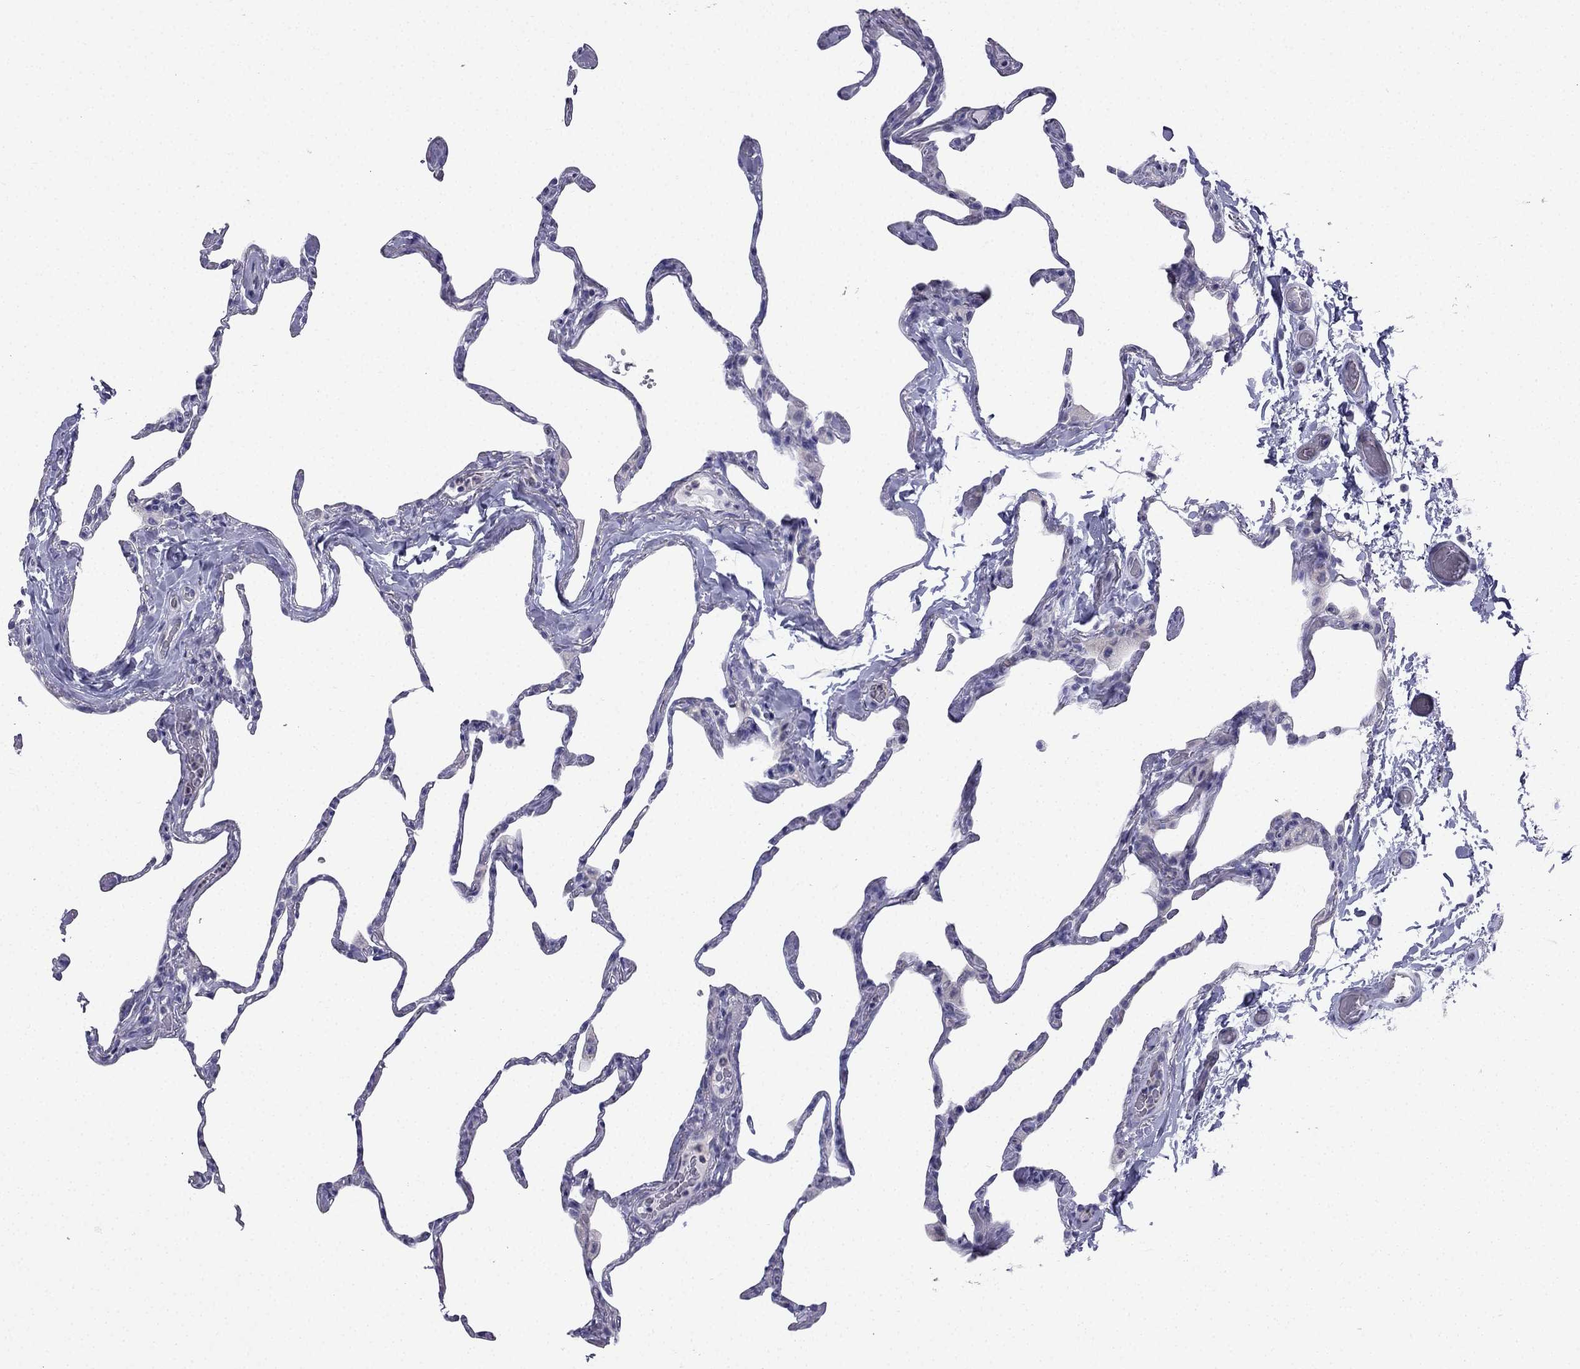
{"staining": {"intensity": "negative", "quantity": "none", "location": "none"}, "tissue": "lung", "cell_type": "Alveolar cells", "image_type": "normal", "snomed": [{"axis": "morphology", "description": "Normal tissue, NOS"}, {"axis": "topography", "description": "Lung"}], "caption": "Photomicrograph shows no protein positivity in alveolar cells of unremarkable lung.", "gene": "GJA8", "patient": {"sex": "male", "age": 65}}